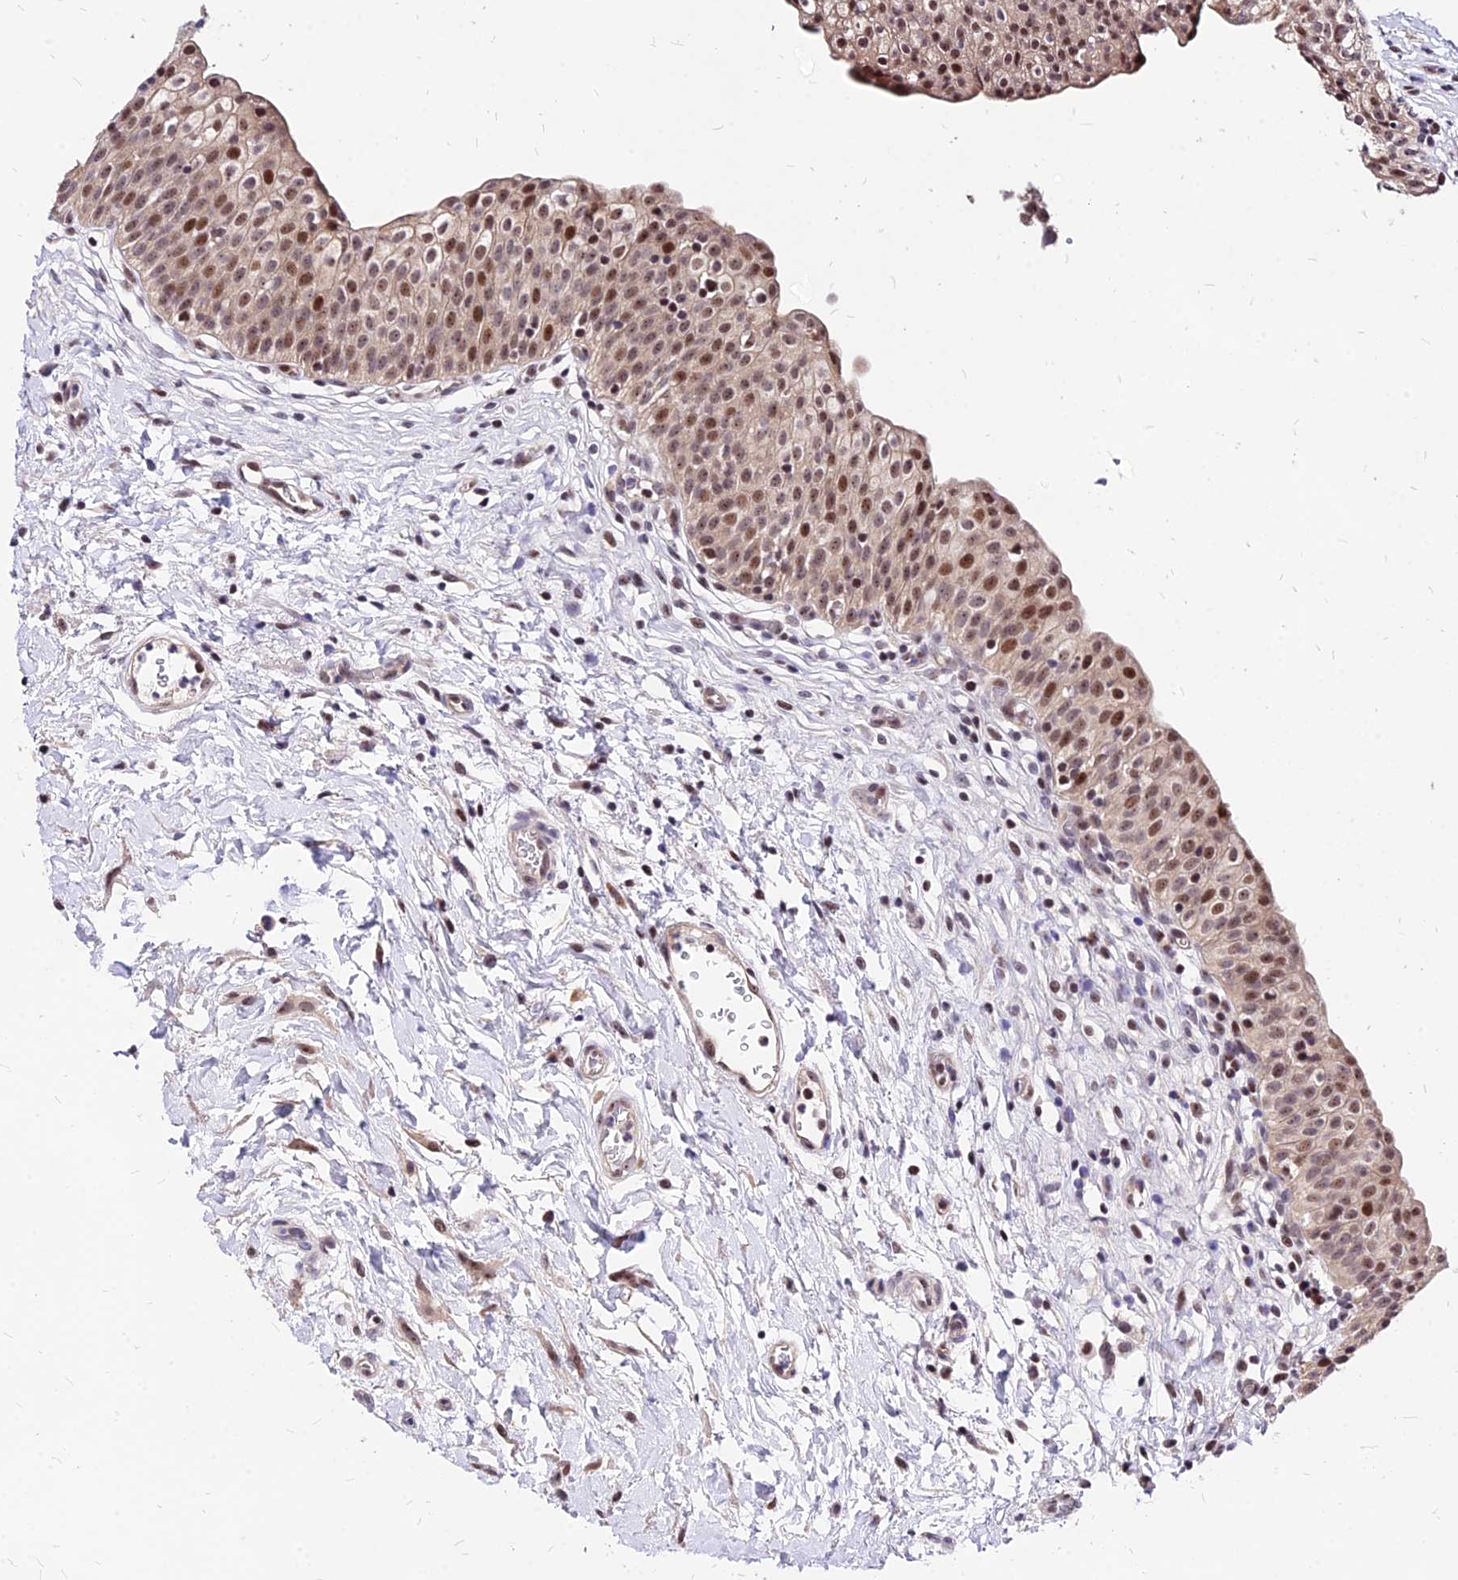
{"staining": {"intensity": "moderate", "quantity": ">75%", "location": "cytoplasmic/membranous,nuclear"}, "tissue": "urinary bladder", "cell_type": "Urothelial cells", "image_type": "normal", "snomed": [{"axis": "morphology", "description": "Normal tissue, NOS"}, {"axis": "topography", "description": "Urinary bladder"}], "caption": "Urinary bladder was stained to show a protein in brown. There is medium levels of moderate cytoplasmic/membranous,nuclear staining in approximately >75% of urothelial cells. (IHC, brightfield microscopy, high magnification).", "gene": "DDX55", "patient": {"sex": "male", "age": 55}}